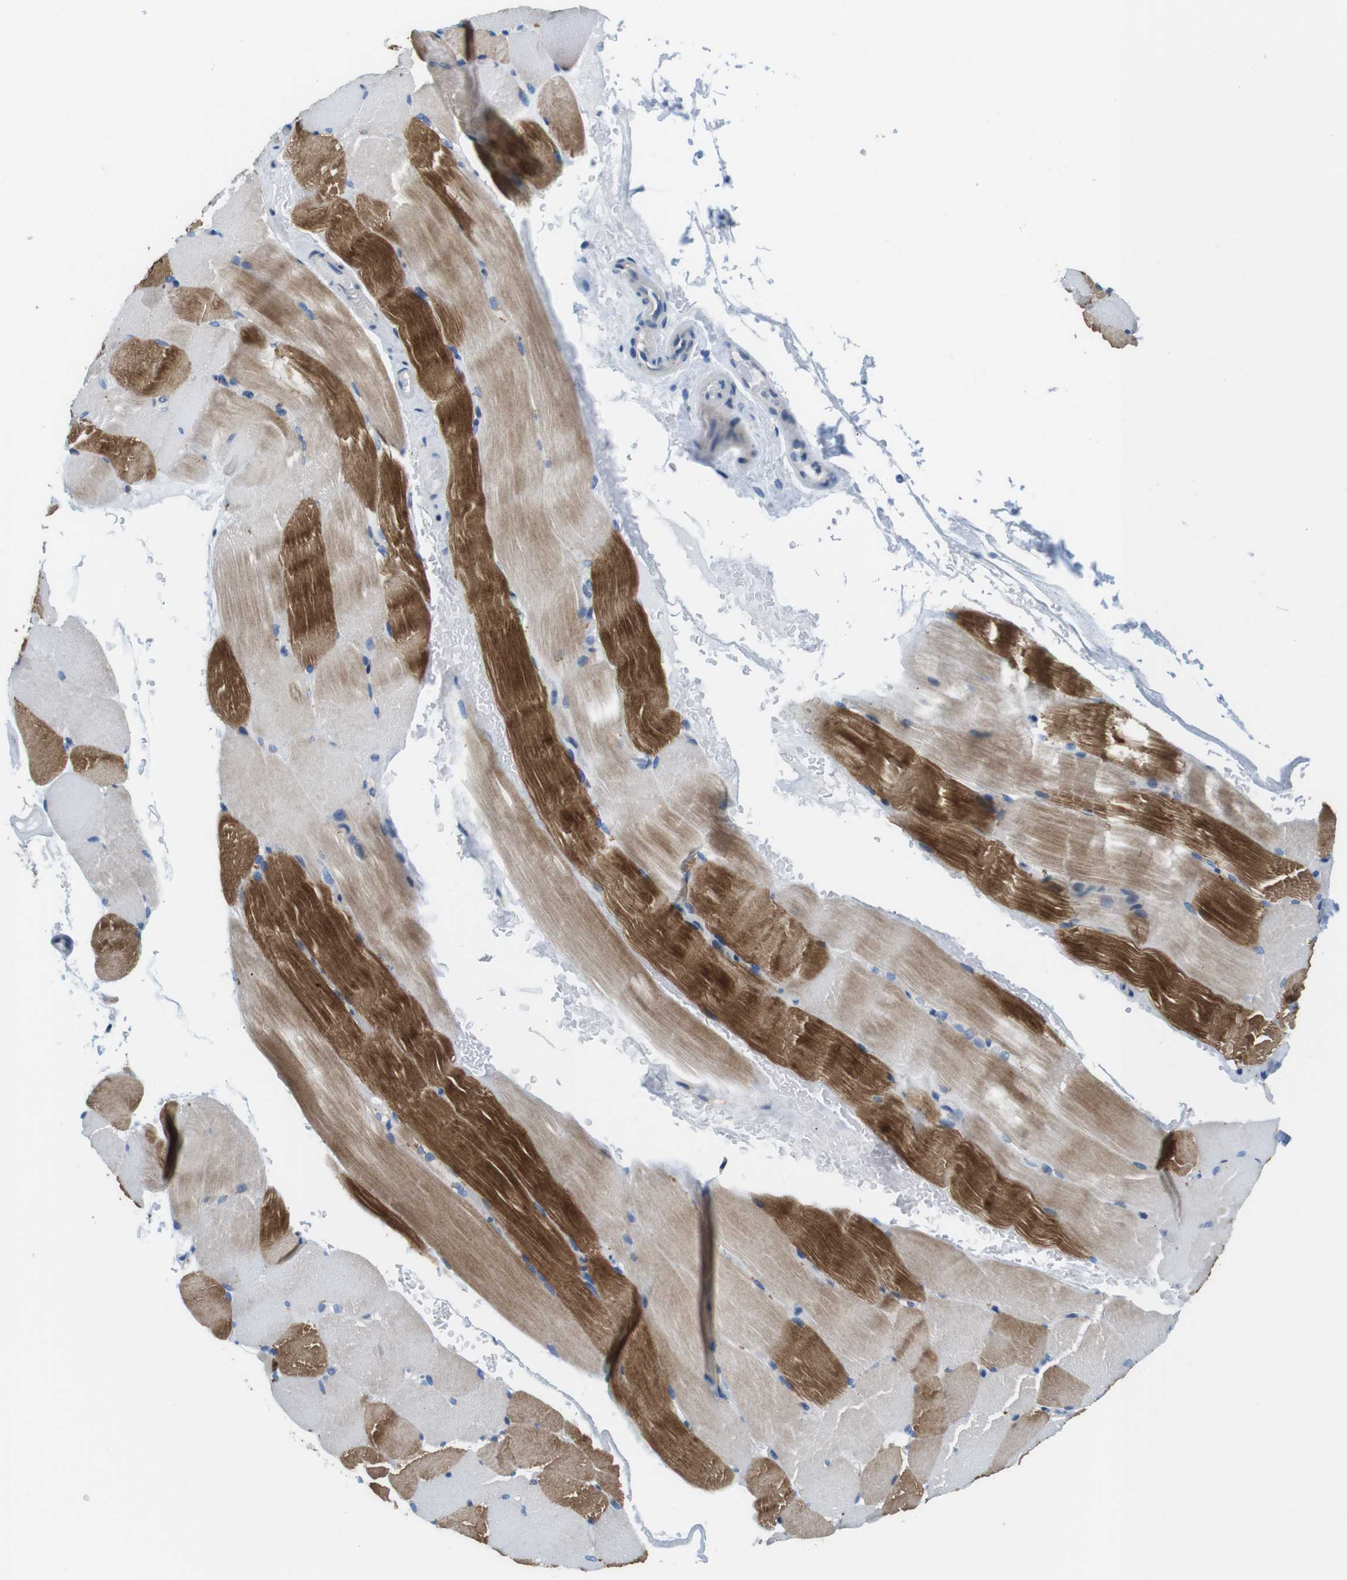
{"staining": {"intensity": "strong", "quantity": "25%-75%", "location": "cytoplasmic/membranous"}, "tissue": "skeletal muscle", "cell_type": "Myocytes", "image_type": "normal", "snomed": [{"axis": "morphology", "description": "Normal tissue, NOS"}, {"axis": "topography", "description": "Skeletal muscle"}, {"axis": "topography", "description": "Parathyroid gland"}], "caption": "This photomicrograph exhibits immunohistochemistry (IHC) staining of normal human skeletal muscle, with high strong cytoplasmic/membranous expression in about 25%-75% of myocytes.", "gene": "DENND4C", "patient": {"sex": "female", "age": 37}}